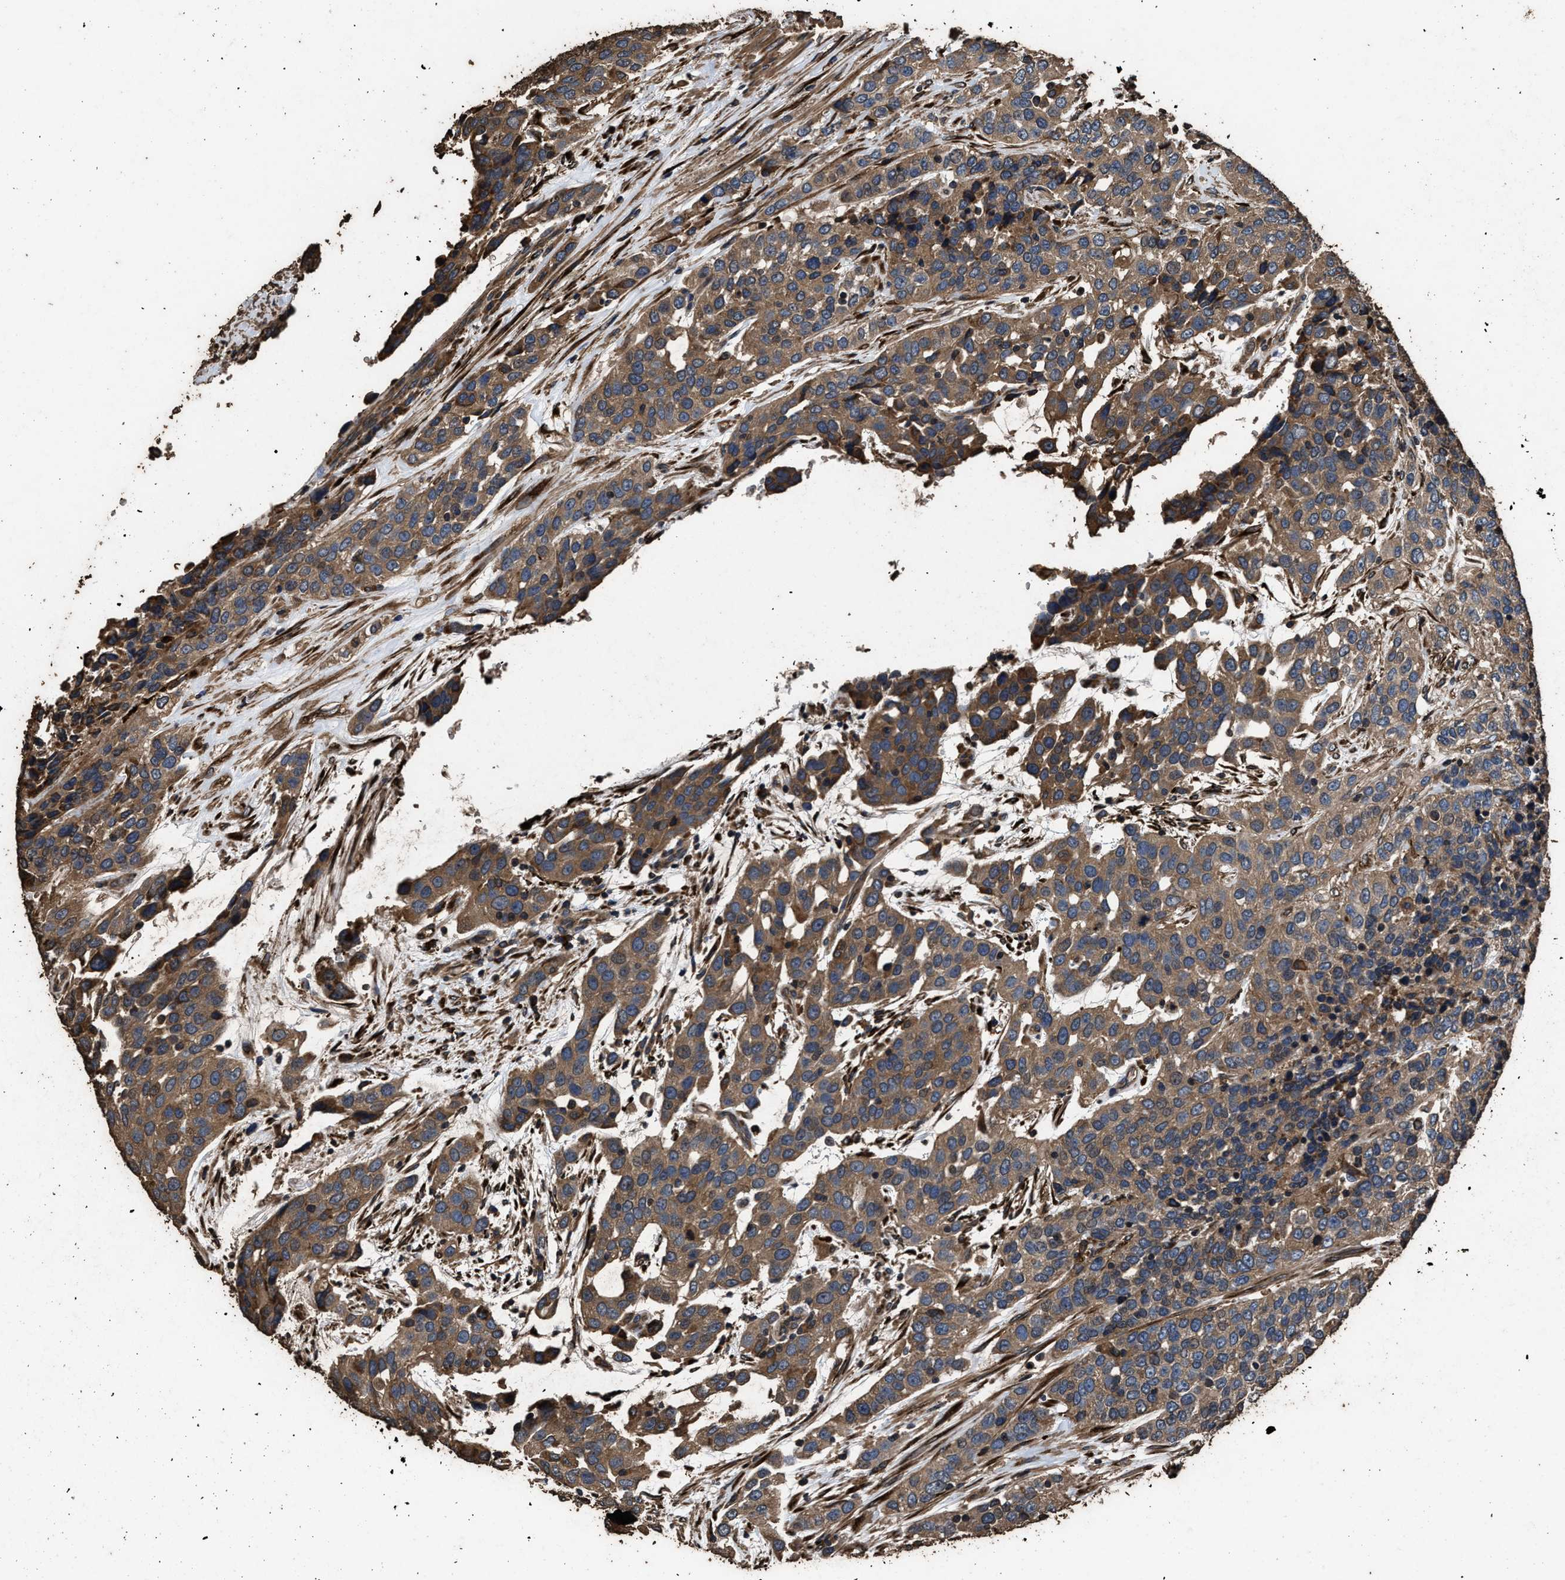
{"staining": {"intensity": "moderate", "quantity": ">75%", "location": "cytoplasmic/membranous"}, "tissue": "urothelial cancer", "cell_type": "Tumor cells", "image_type": "cancer", "snomed": [{"axis": "morphology", "description": "Urothelial carcinoma, High grade"}, {"axis": "topography", "description": "Urinary bladder"}], "caption": "A micrograph showing moderate cytoplasmic/membranous staining in about >75% of tumor cells in high-grade urothelial carcinoma, as visualized by brown immunohistochemical staining.", "gene": "ZMYND19", "patient": {"sex": "female", "age": 80}}